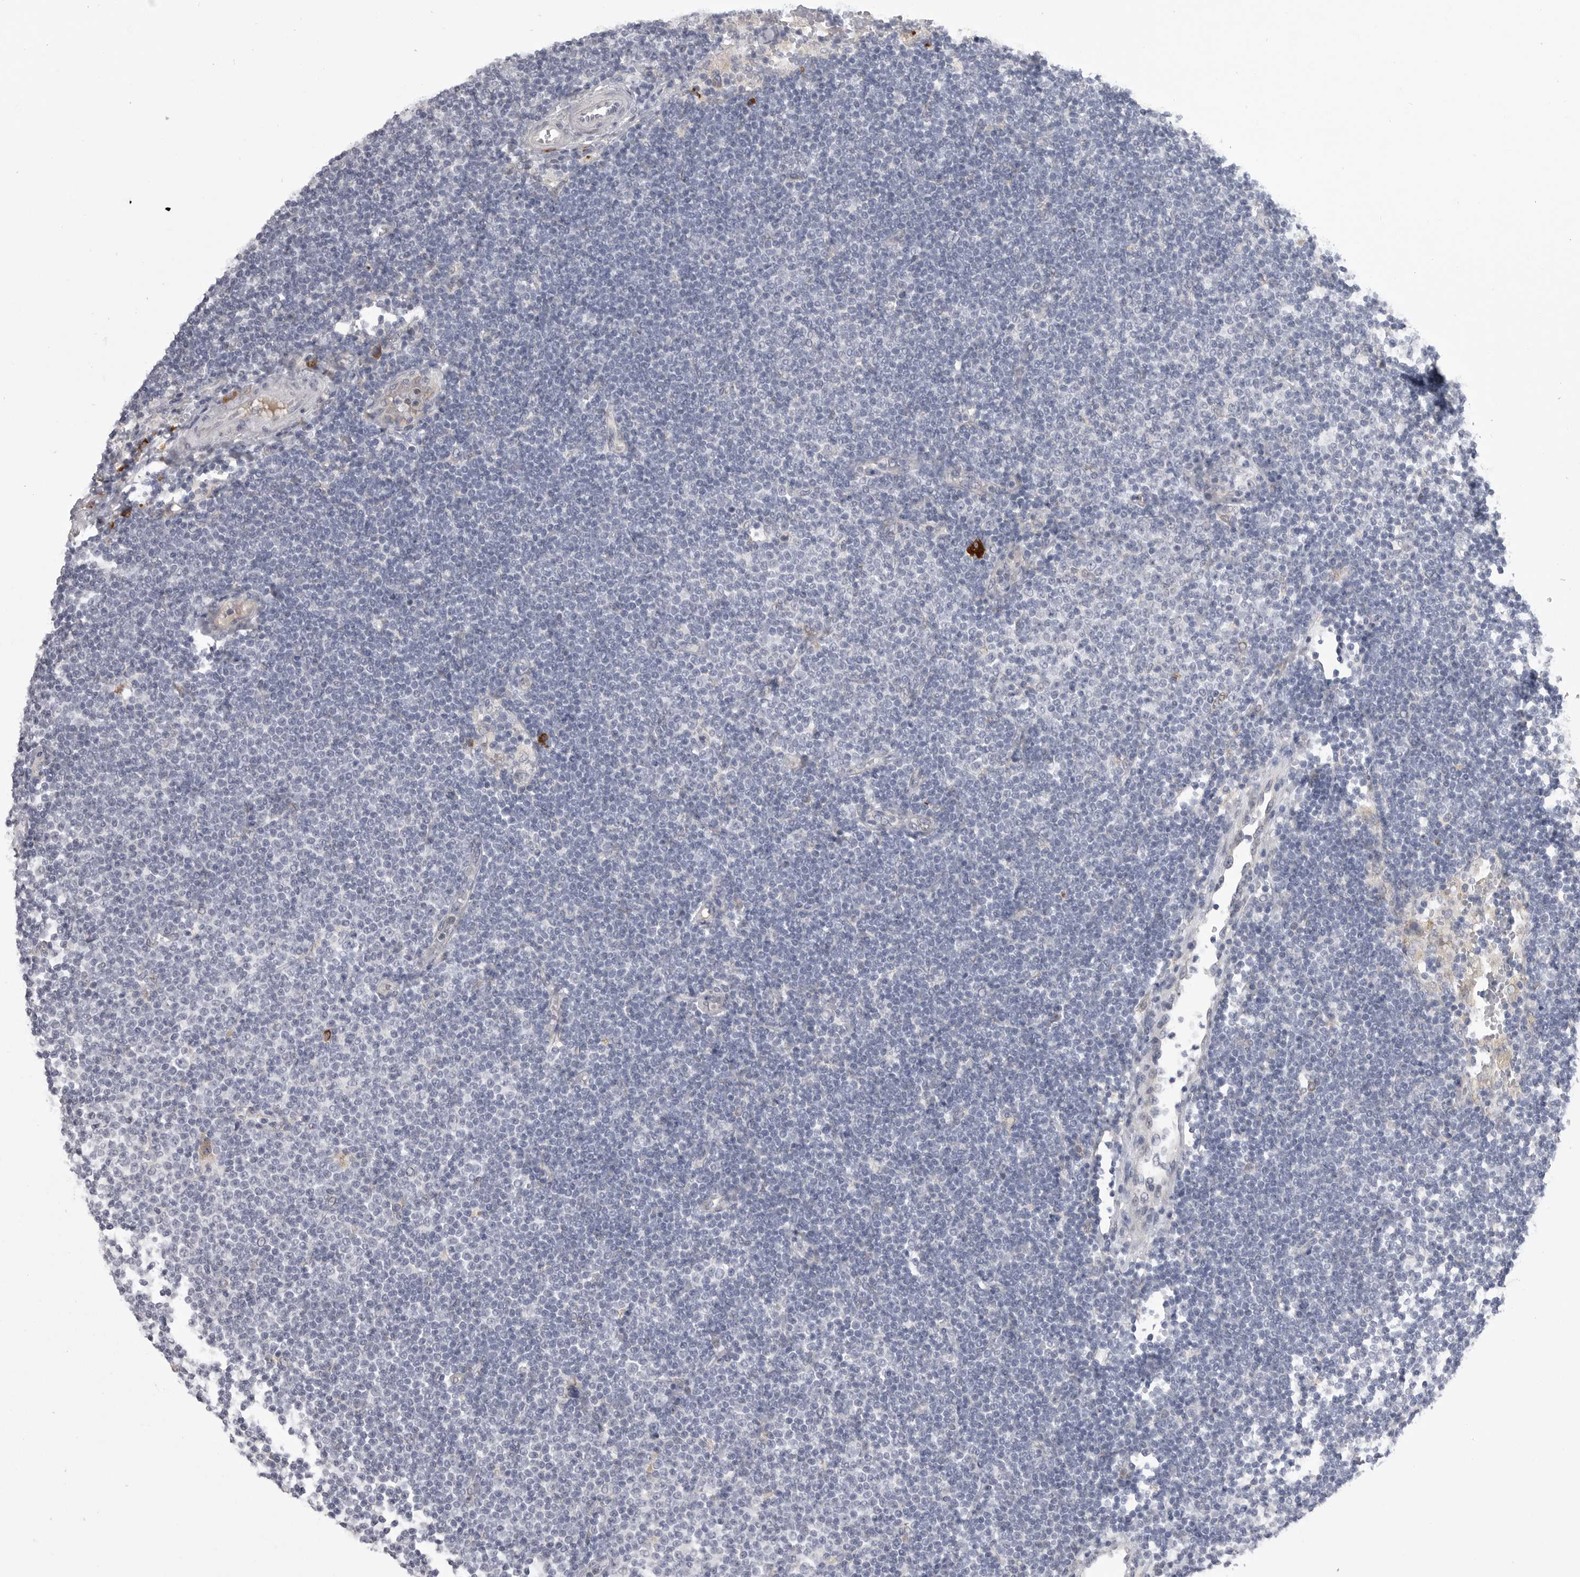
{"staining": {"intensity": "negative", "quantity": "none", "location": "none"}, "tissue": "lymphoma", "cell_type": "Tumor cells", "image_type": "cancer", "snomed": [{"axis": "morphology", "description": "Malignant lymphoma, non-Hodgkin's type, Low grade"}, {"axis": "topography", "description": "Lymph node"}], "caption": "Lymphoma was stained to show a protein in brown. There is no significant expression in tumor cells.", "gene": "FKBP2", "patient": {"sex": "female", "age": 53}}